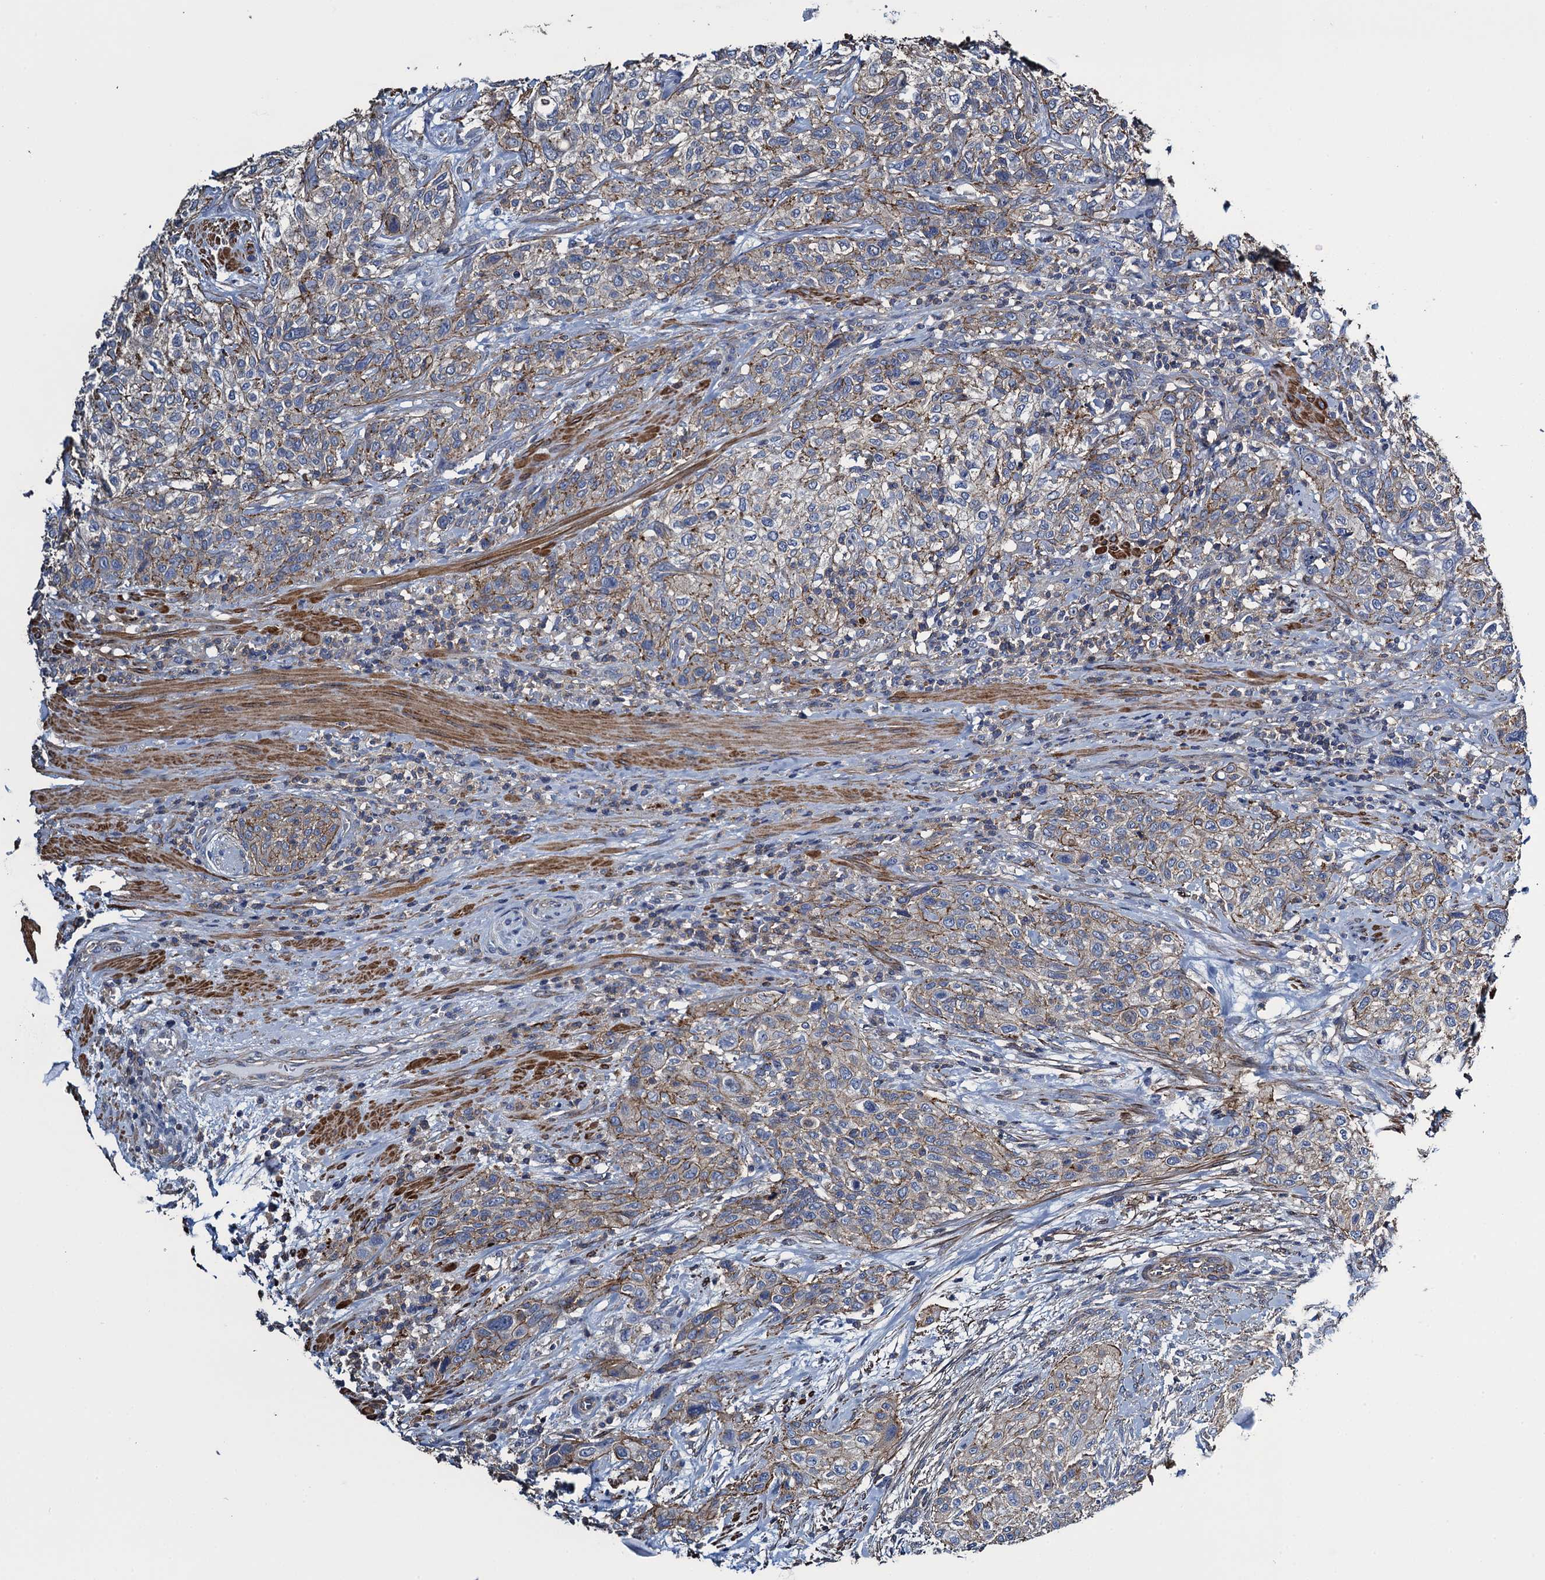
{"staining": {"intensity": "weak", "quantity": "25%-75%", "location": "cytoplasmic/membranous"}, "tissue": "urothelial cancer", "cell_type": "Tumor cells", "image_type": "cancer", "snomed": [{"axis": "morphology", "description": "Normal tissue, NOS"}, {"axis": "morphology", "description": "Urothelial carcinoma, NOS"}, {"axis": "topography", "description": "Urinary bladder"}, {"axis": "topography", "description": "Peripheral nerve tissue"}], "caption": "Immunohistochemical staining of urothelial cancer shows low levels of weak cytoplasmic/membranous staining in about 25%-75% of tumor cells.", "gene": "PROSER2", "patient": {"sex": "male", "age": 35}}